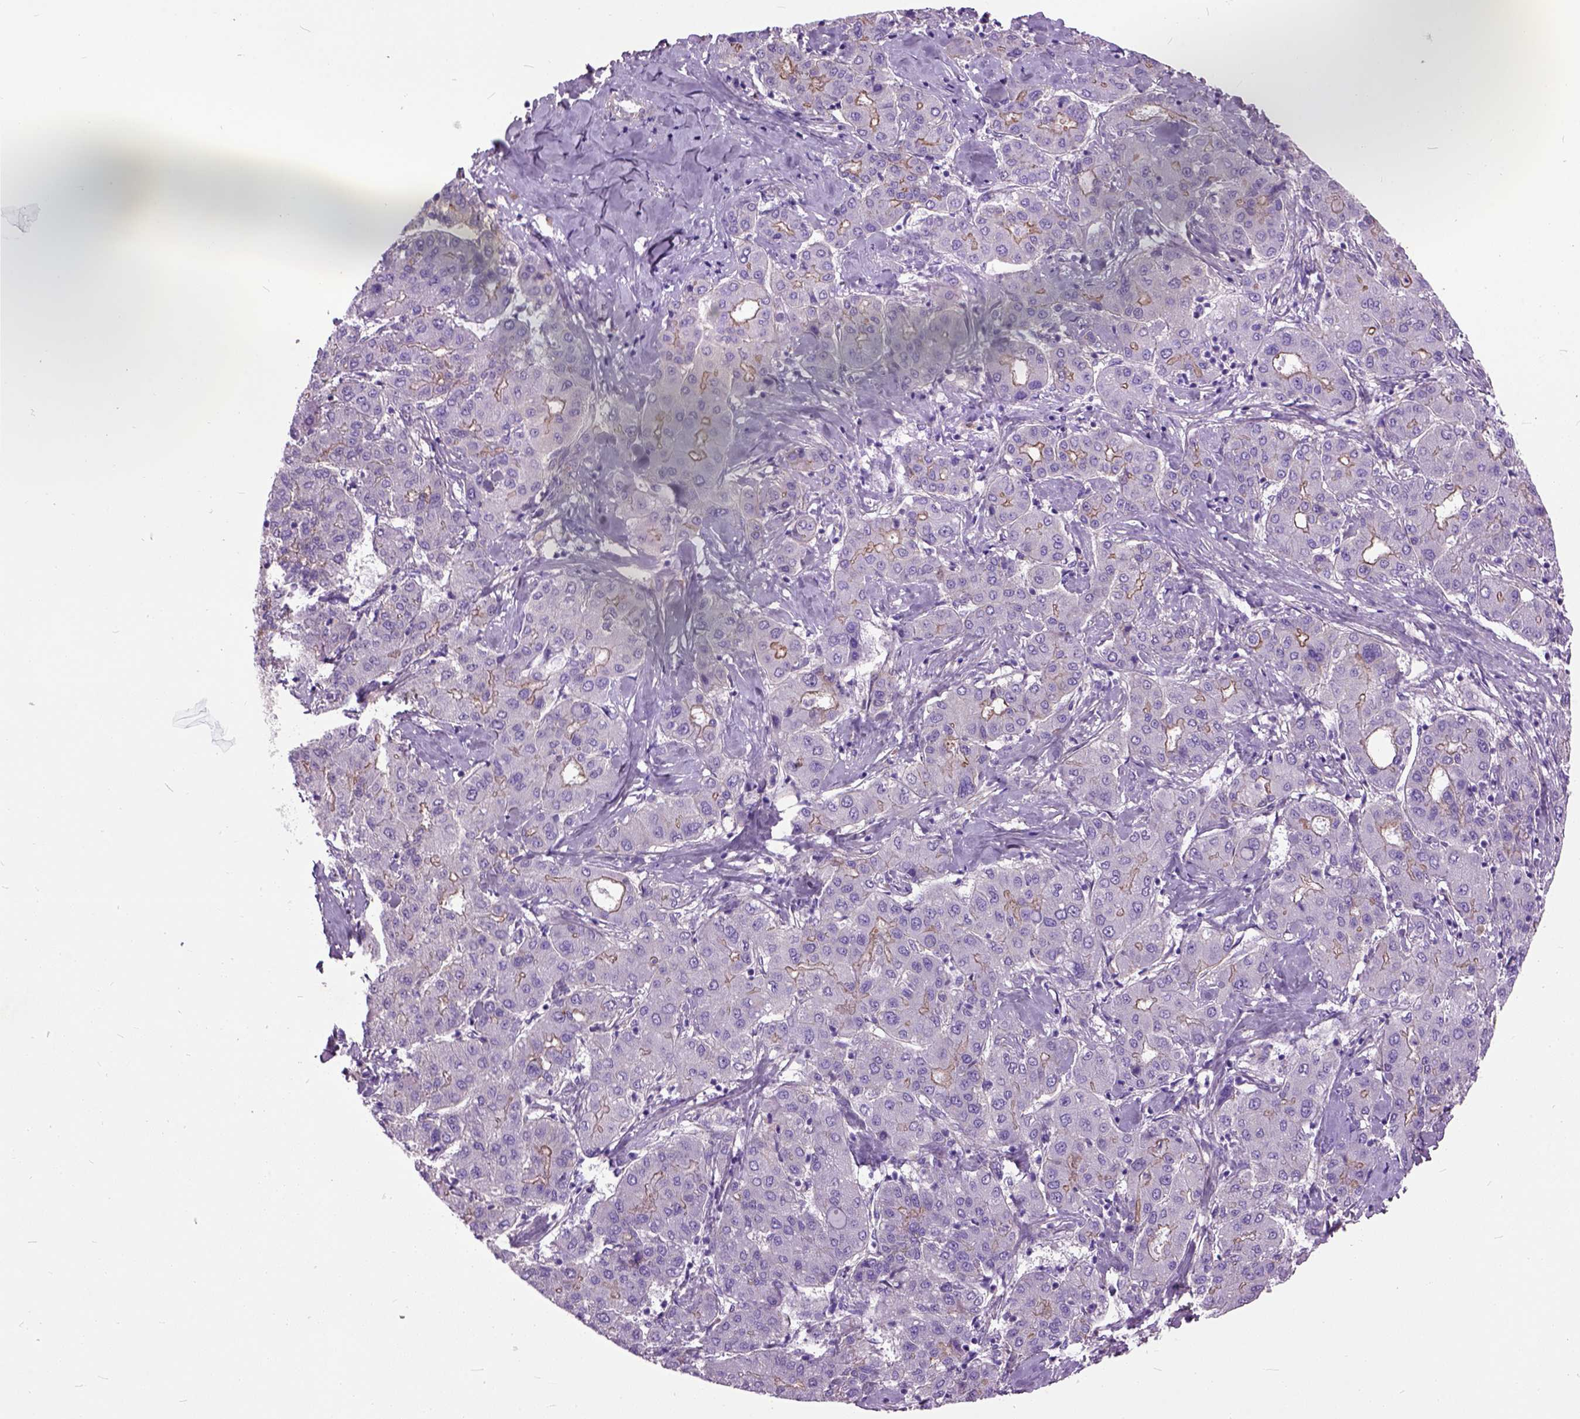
{"staining": {"intensity": "moderate", "quantity": "<25%", "location": "cytoplasmic/membranous"}, "tissue": "liver cancer", "cell_type": "Tumor cells", "image_type": "cancer", "snomed": [{"axis": "morphology", "description": "Carcinoma, Hepatocellular, NOS"}, {"axis": "topography", "description": "Liver"}], "caption": "IHC (DAB (3,3'-diaminobenzidine)) staining of human hepatocellular carcinoma (liver) displays moderate cytoplasmic/membranous protein staining in approximately <25% of tumor cells. (DAB (3,3'-diaminobenzidine) = brown stain, brightfield microscopy at high magnification).", "gene": "MAPT", "patient": {"sex": "male", "age": 65}}